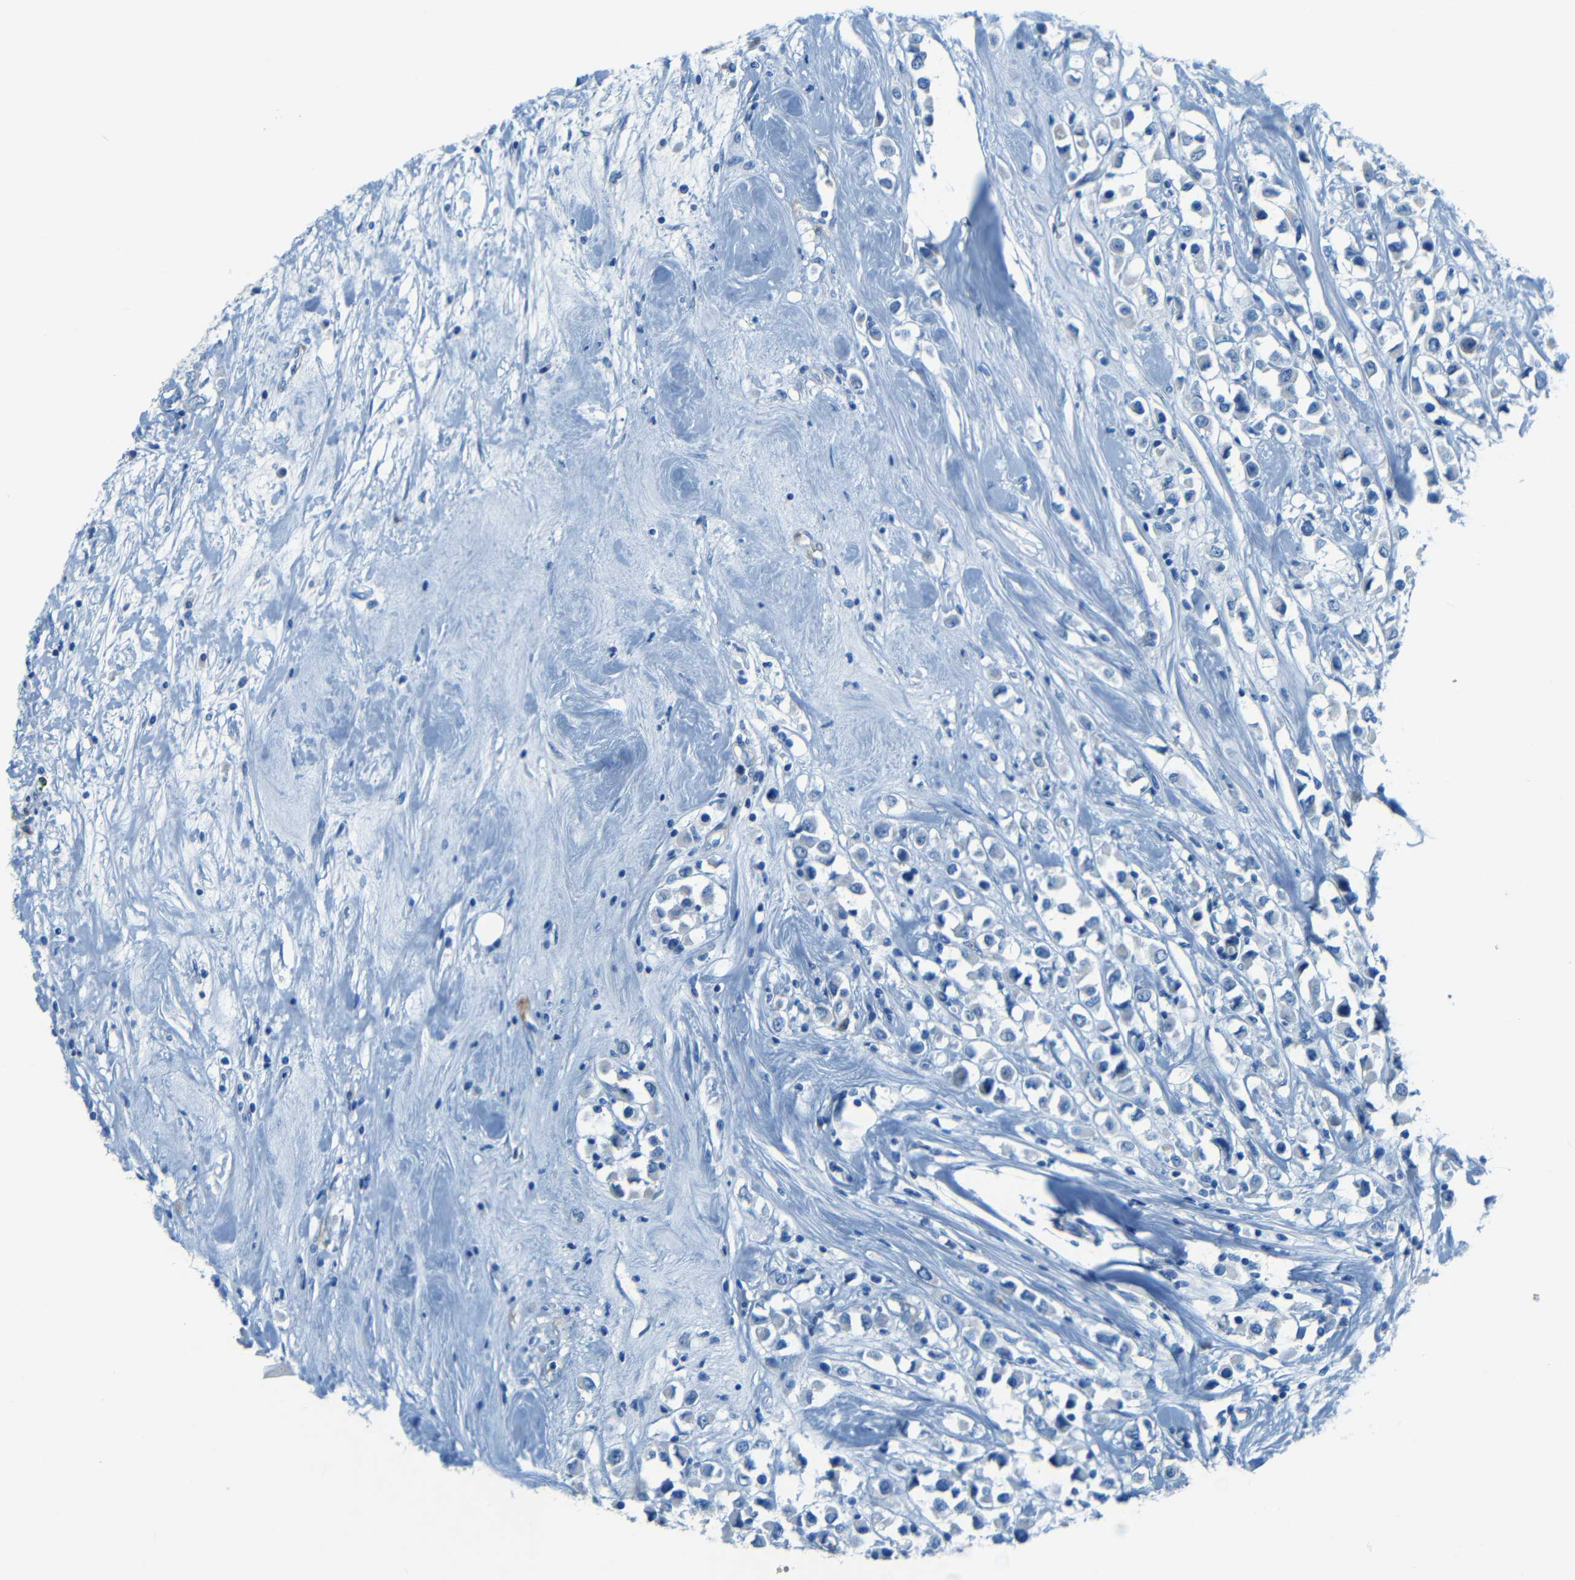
{"staining": {"intensity": "negative", "quantity": "none", "location": "none"}, "tissue": "breast cancer", "cell_type": "Tumor cells", "image_type": "cancer", "snomed": [{"axis": "morphology", "description": "Duct carcinoma"}, {"axis": "topography", "description": "Breast"}], "caption": "Immunohistochemistry of breast cancer exhibits no staining in tumor cells.", "gene": "MAP2", "patient": {"sex": "female", "age": 61}}